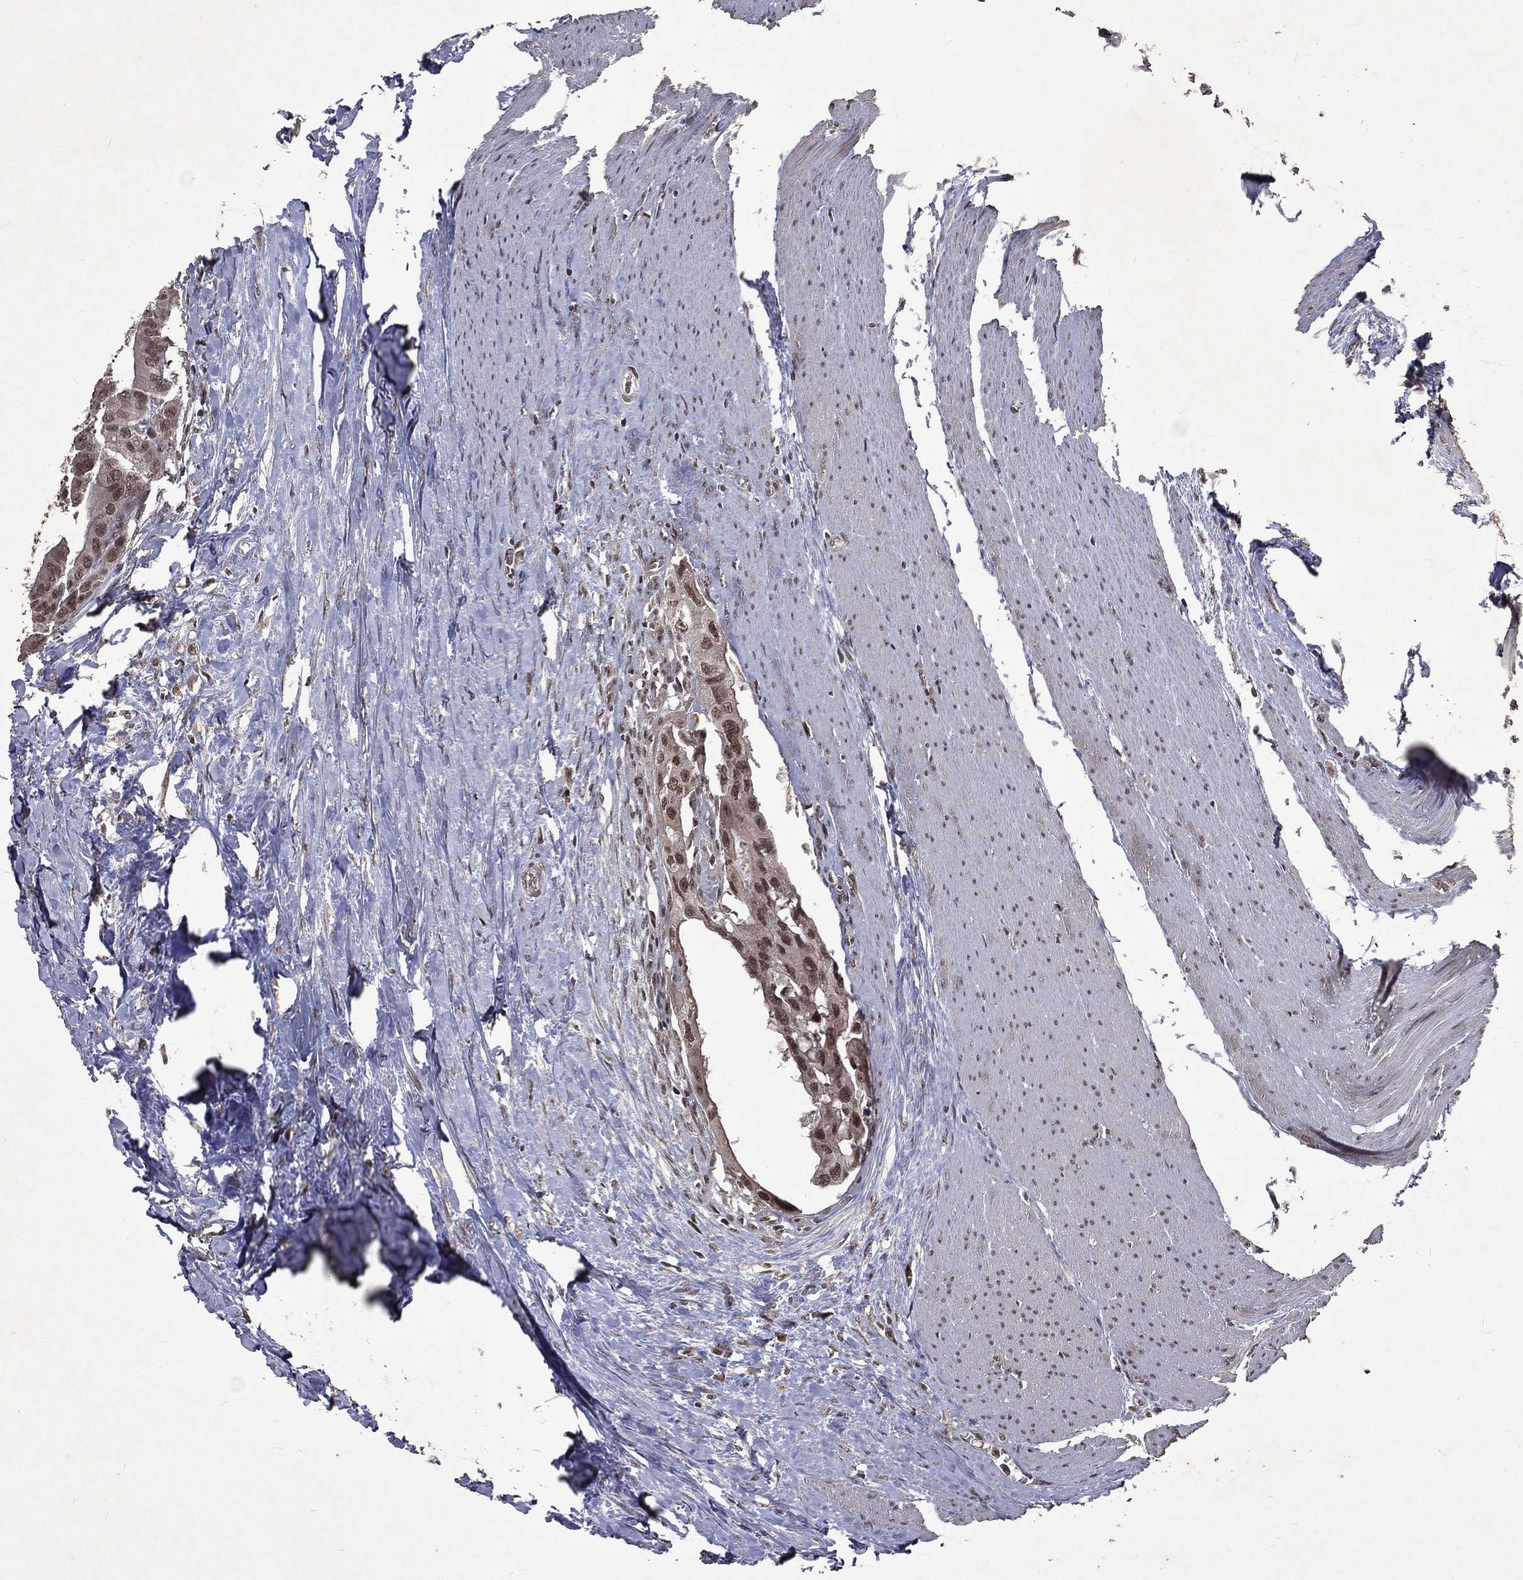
{"staining": {"intensity": "weak", "quantity": ">75%", "location": "nuclear"}, "tissue": "colorectal cancer", "cell_type": "Tumor cells", "image_type": "cancer", "snomed": [{"axis": "morphology", "description": "Adenocarcinoma, NOS"}, {"axis": "topography", "description": "Rectum"}], "caption": "Adenocarcinoma (colorectal) stained for a protein demonstrates weak nuclear positivity in tumor cells.", "gene": "DMAP1", "patient": {"sex": "male", "age": 64}}